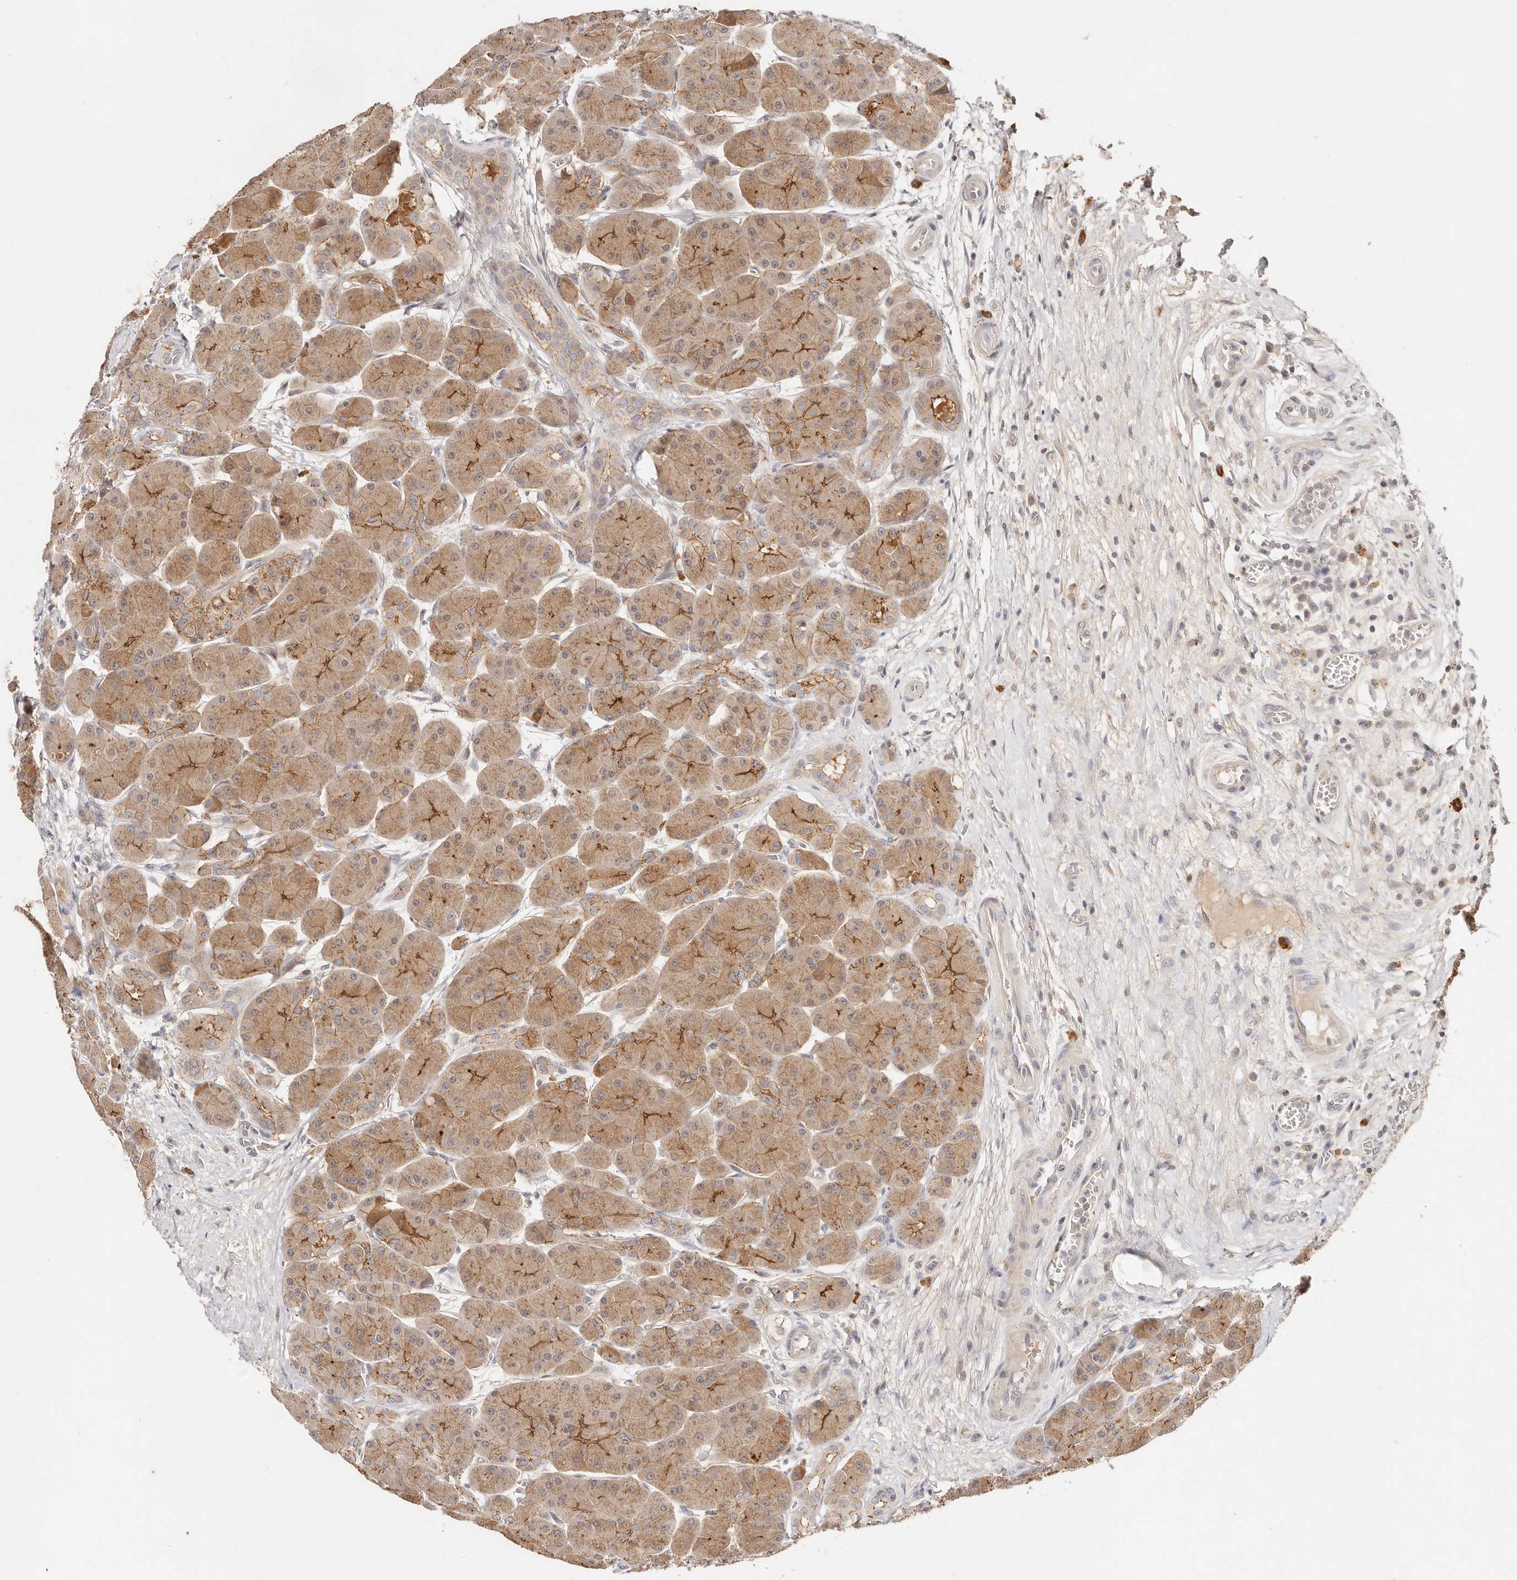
{"staining": {"intensity": "moderate", "quantity": ">75%", "location": "cytoplasmic/membranous"}, "tissue": "pancreas", "cell_type": "Exocrine glandular cells", "image_type": "normal", "snomed": [{"axis": "morphology", "description": "Normal tissue, NOS"}, {"axis": "topography", "description": "Pancreas"}], "caption": "Brown immunohistochemical staining in benign human pancreas reveals moderate cytoplasmic/membranous positivity in about >75% of exocrine glandular cells. The staining was performed using DAB (3,3'-diaminobenzidine), with brown indicating positive protein expression. Nuclei are stained blue with hematoxylin.", "gene": "CXADR", "patient": {"sex": "male", "age": 63}}